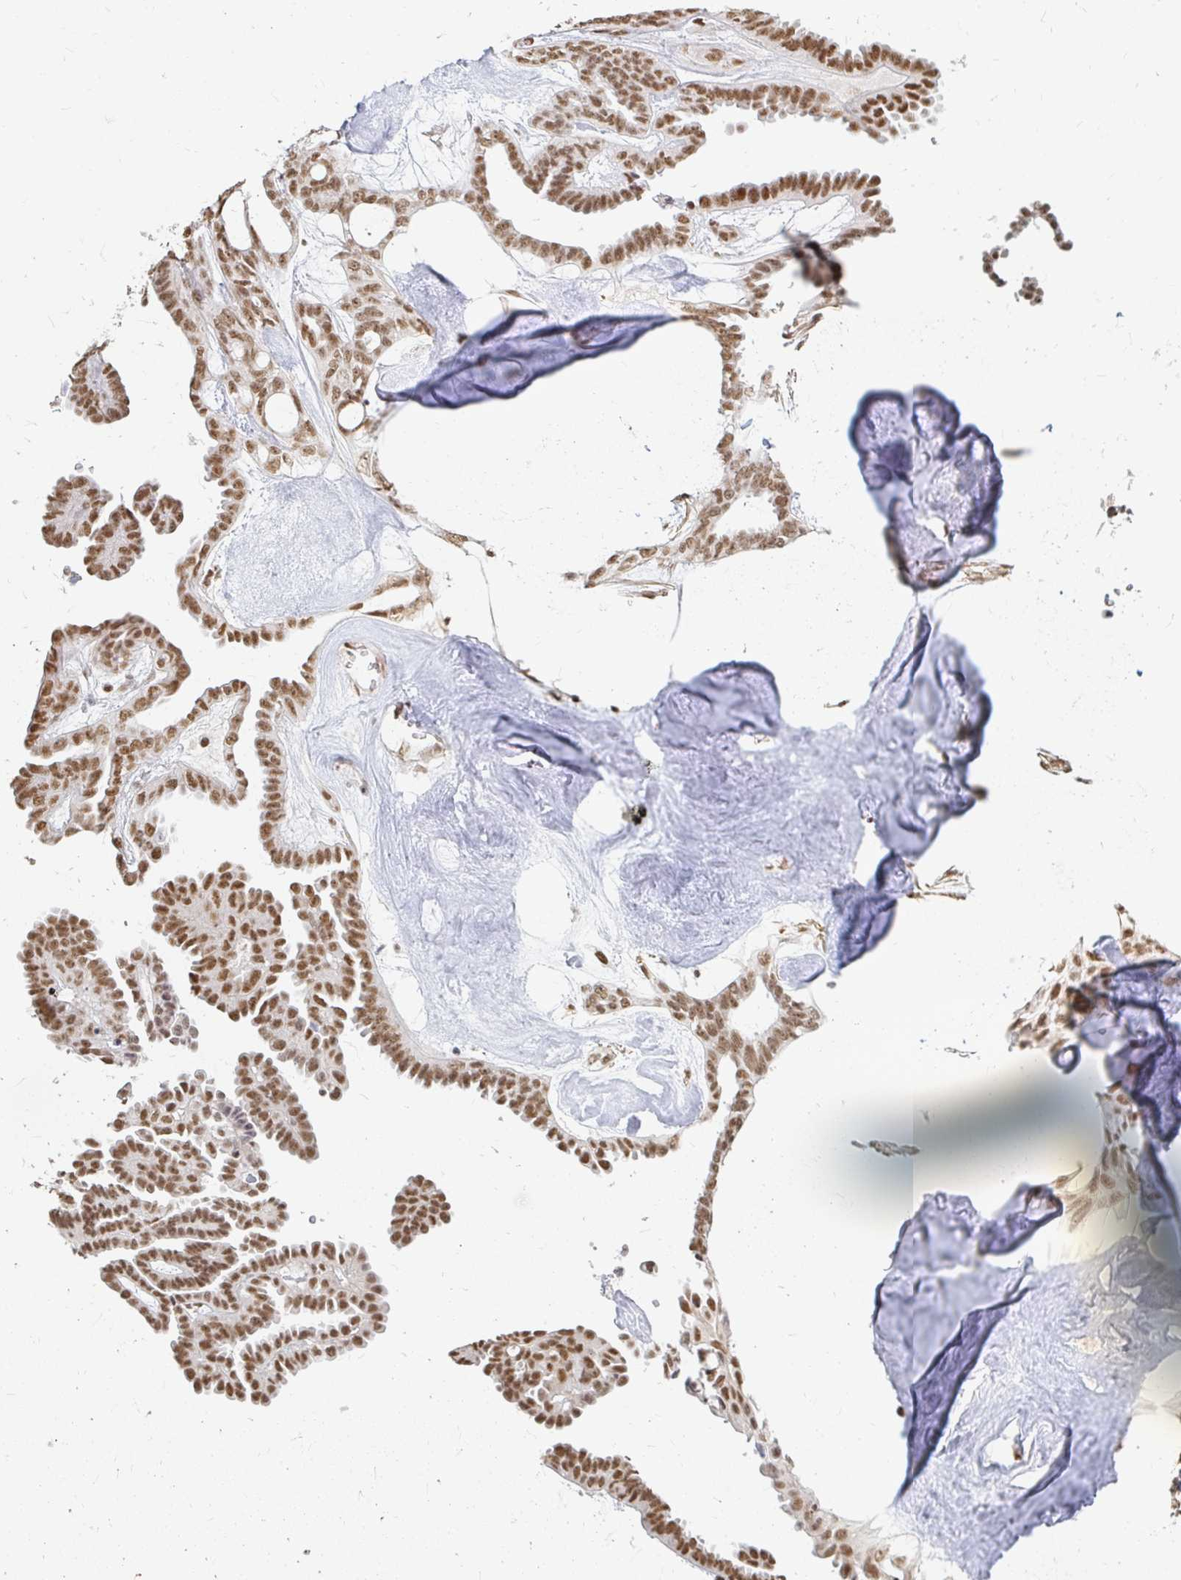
{"staining": {"intensity": "moderate", "quantity": ">75%", "location": "nuclear"}, "tissue": "ovarian cancer", "cell_type": "Tumor cells", "image_type": "cancer", "snomed": [{"axis": "morphology", "description": "Cystadenocarcinoma, serous, NOS"}, {"axis": "topography", "description": "Ovary"}], "caption": "About >75% of tumor cells in human ovarian serous cystadenocarcinoma display moderate nuclear protein staining as visualized by brown immunohistochemical staining.", "gene": "HNRNPU", "patient": {"sex": "female", "age": 71}}